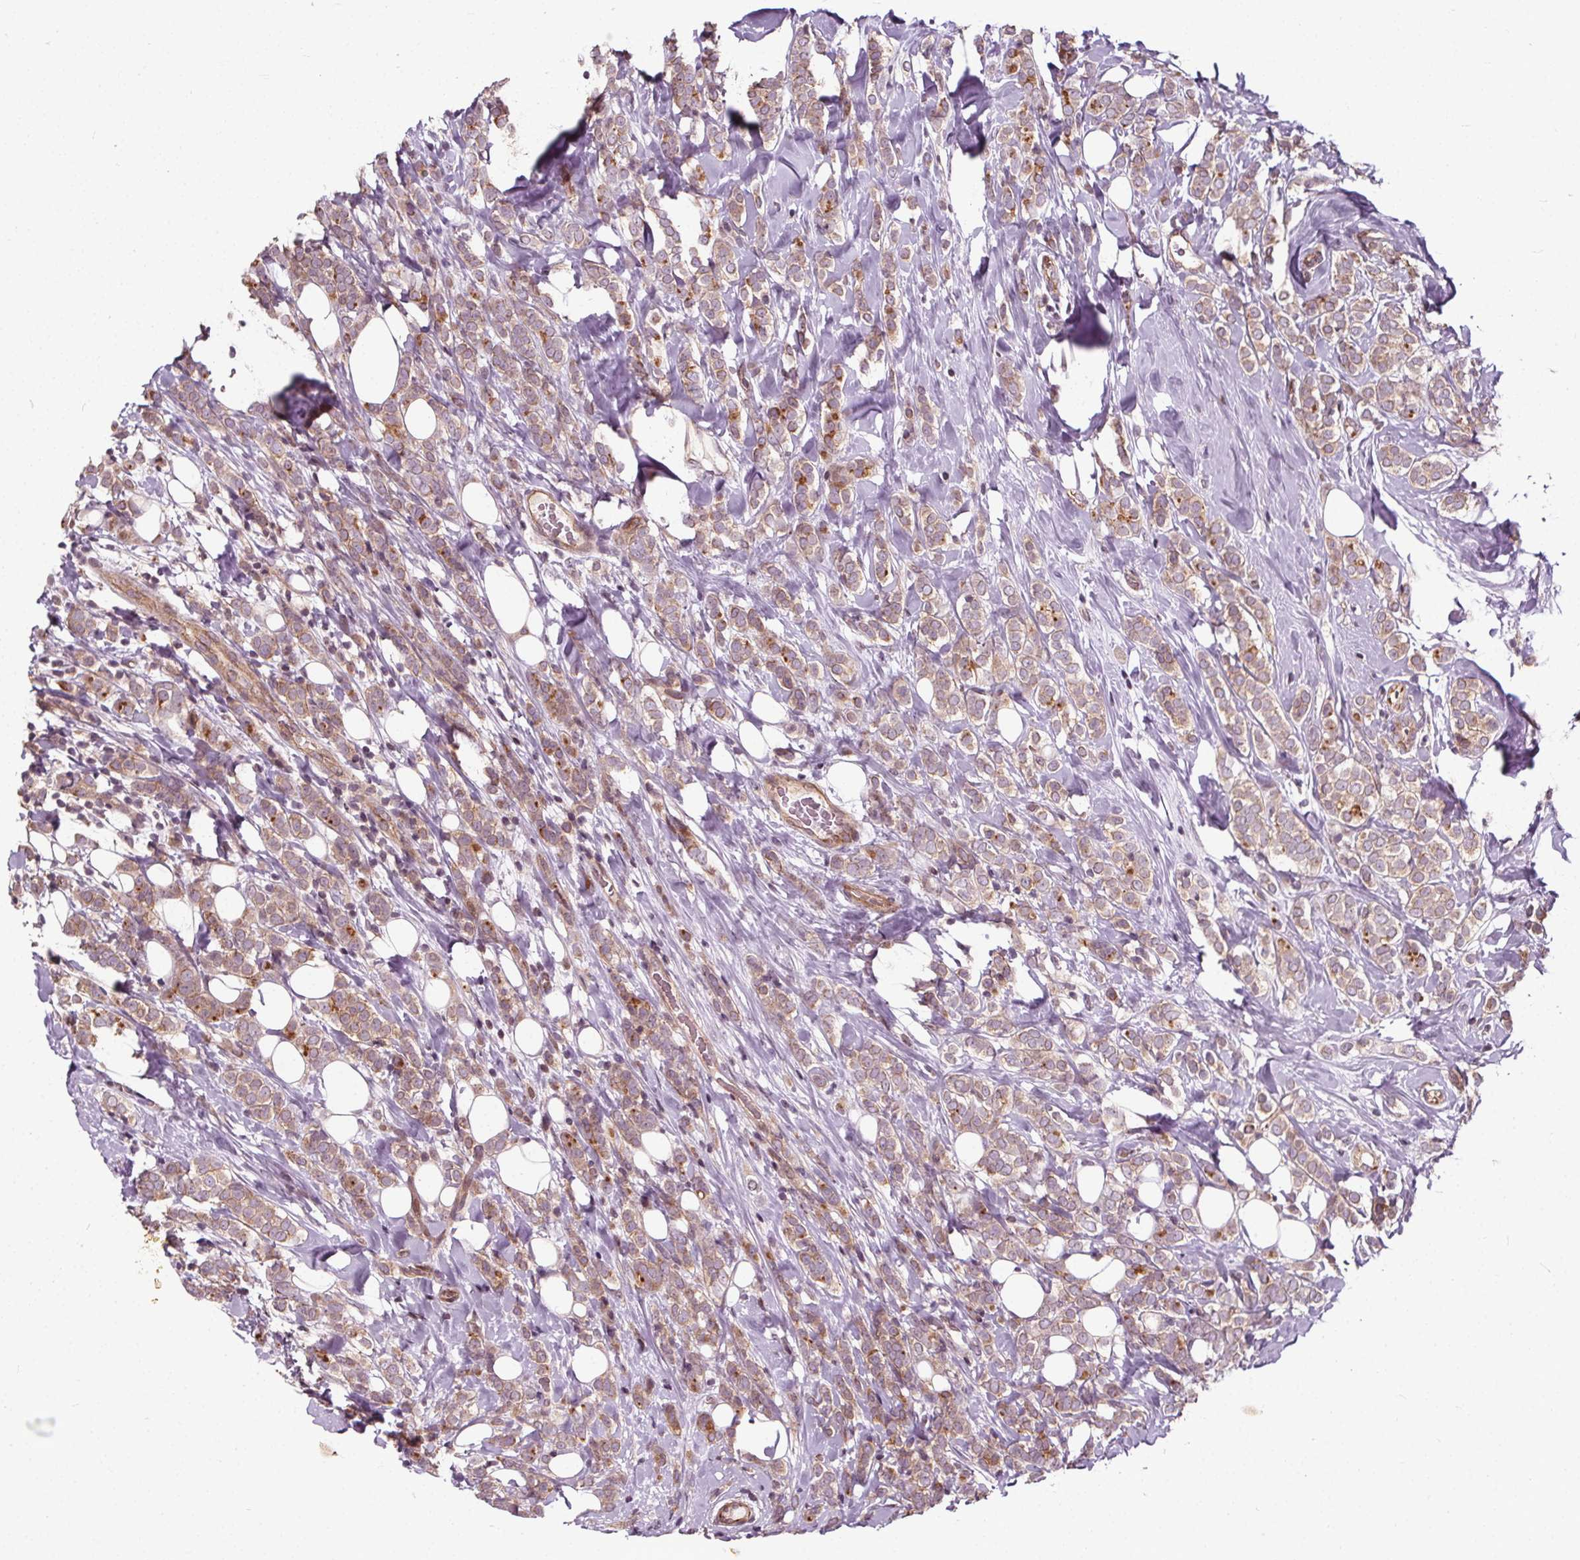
{"staining": {"intensity": "weak", "quantity": ">75%", "location": "cytoplasmic/membranous"}, "tissue": "breast cancer", "cell_type": "Tumor cells", "image_type": "cancer", "snomed": [{"axis": "morphology", "description": "Lobular carcinoma"}, {"axis": "topography", "description": "Breast"}], "caption": "Protein expression by immunohistochemistry reveals weak cytoplasmic/membranous staining in about >75% of tumor cells in breast cancer.", "gene": "INPP5E", "patient": {"sex": "female", "age": 49}}